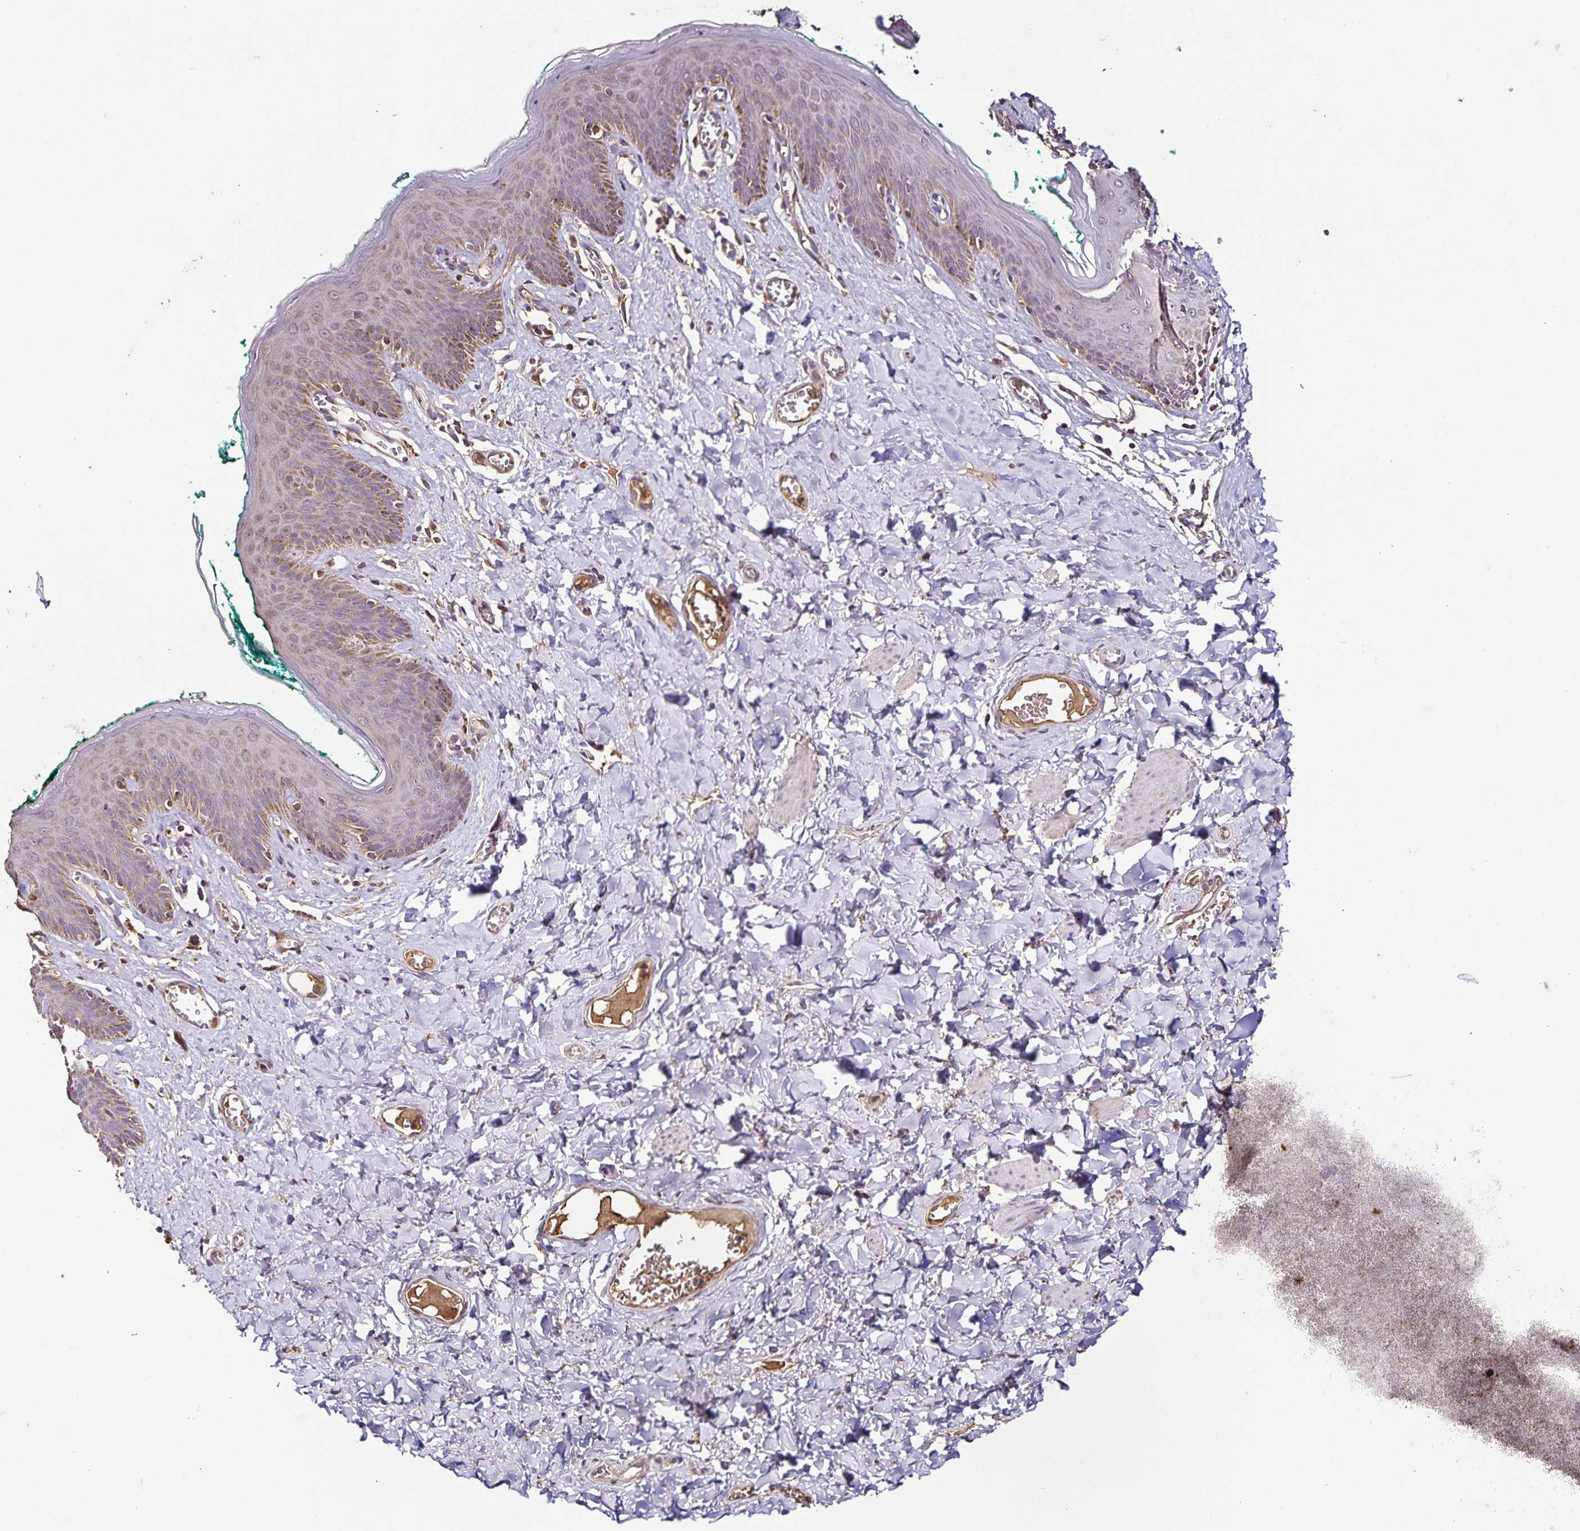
{"staining": {"intensity": "weak", "quantity": "<25%", "location": "cytoplasmic/membranous"}, "tissue": "skin", "cell_type": "Epidermal cells", "image_type": "normal", "snomed": [{"axis": "morphology", "description": "Normal tissue, NOS"}, {"axis": "topography", "description": "Vulva"}, {"axis": "topography", "description": "Peripheral nerve tissue"}], "caption": "The photomicrograph reveals no staining of epidermal cells in benign skin. (Stains: DAB IHC with hematoxylin counter stain, Microscopy: brightfield microscopy at high magnification).", "gene": "MAN1A1", "patient": {"sex": "female", "age": 66}}